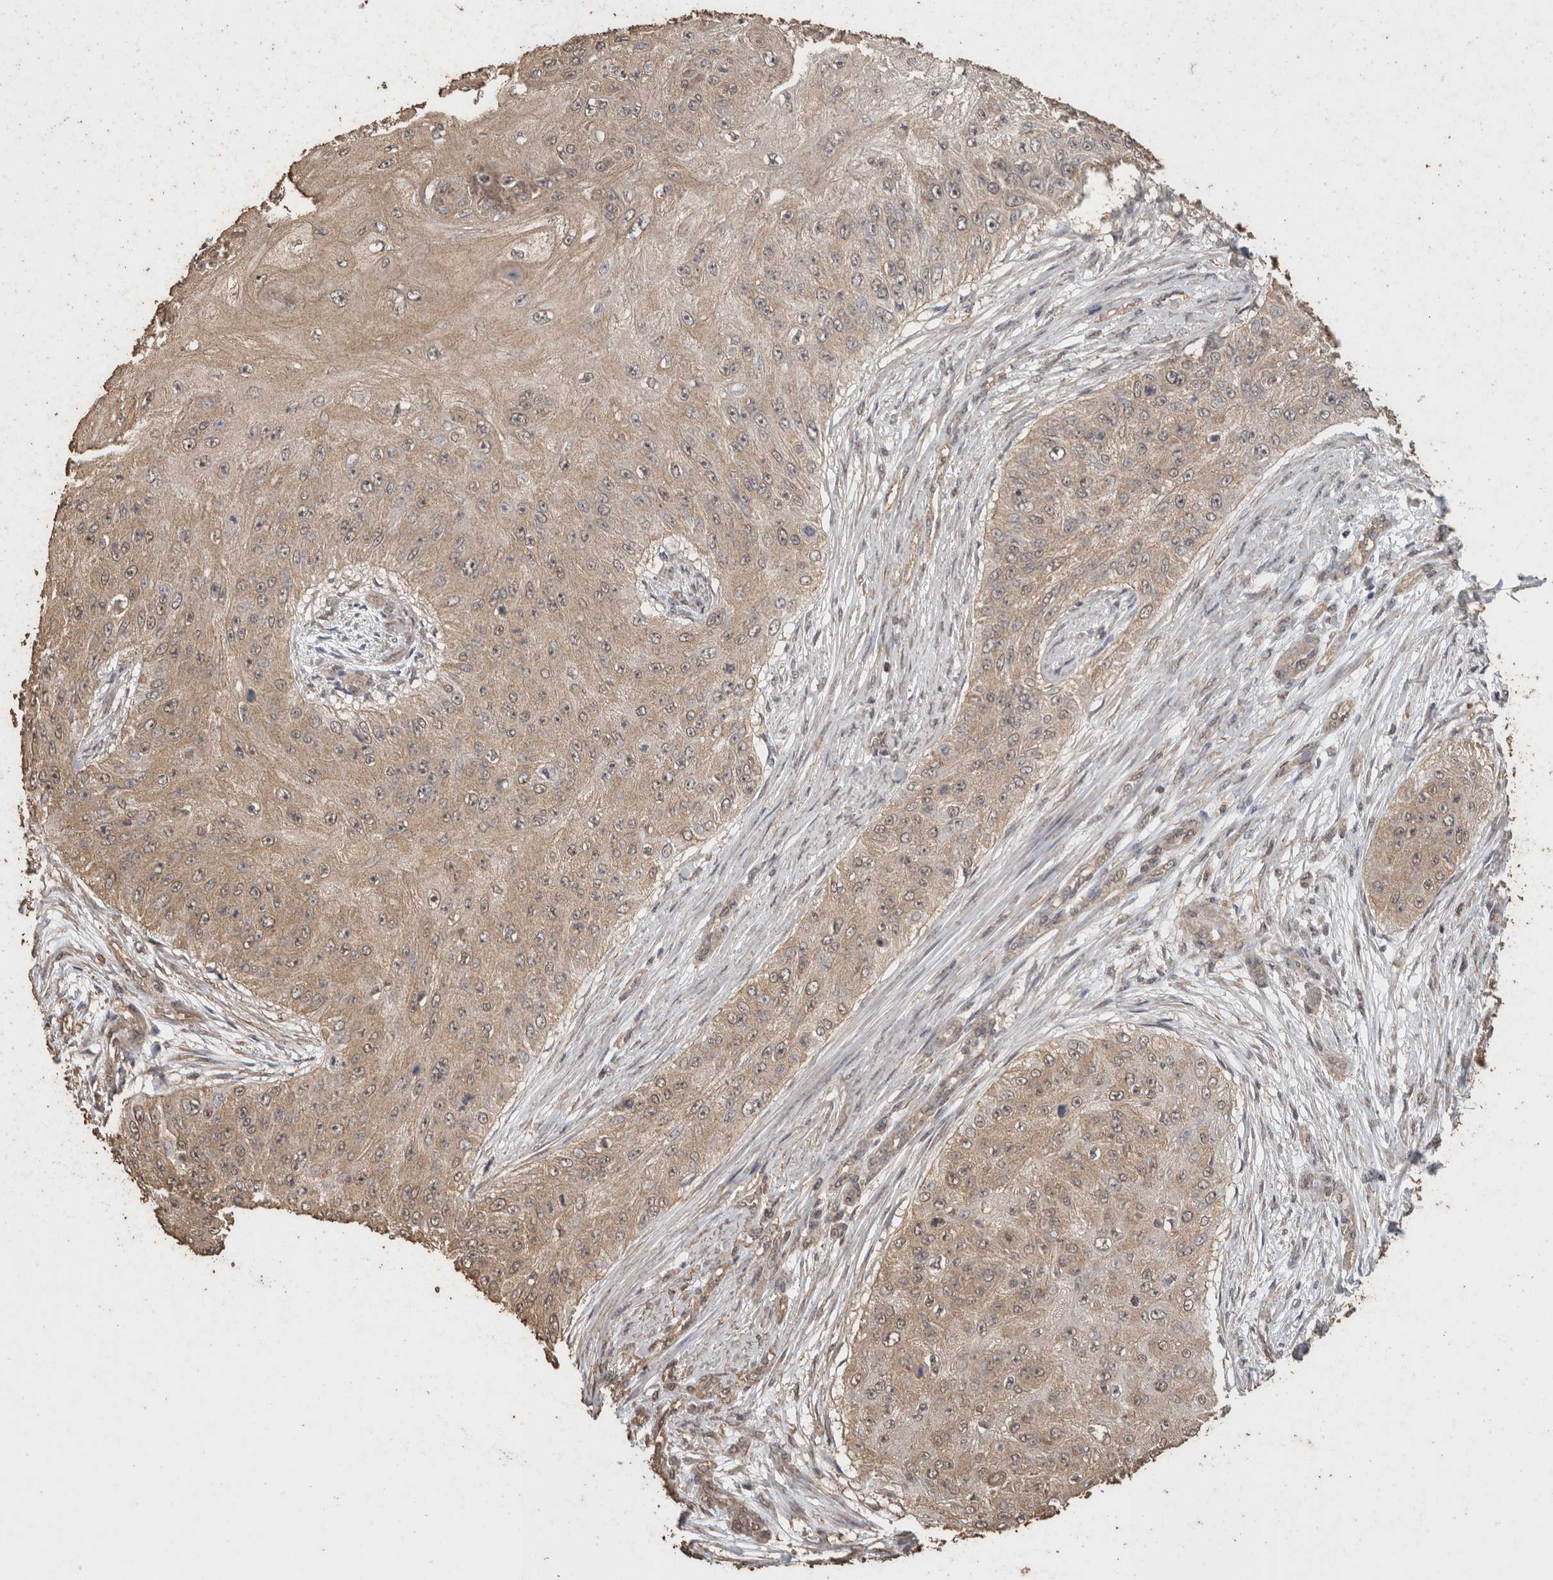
{"staining": {"intensity": "weak", "quantity": ">75%", "location": "cytoplasmic/membranous"}, "tissue": "skin cancer", "cell_type": "Tumor cells", "image_type": "cancer", "snomed": [{"axis": "morphology", "description": "Squamous cell carcinoma, NOS"}, {"axis": "topography", "description": "Skin"}], "caption": "This micrograph reveals immunohistochemistry staining of skin cancer (squamous cell carcinoma), with low weak cytoplasmic/membranous expression in approximately >75% of tumor cells.", "gene": "CX3CL1", "patient": {"sex": "female", "age": 80}}